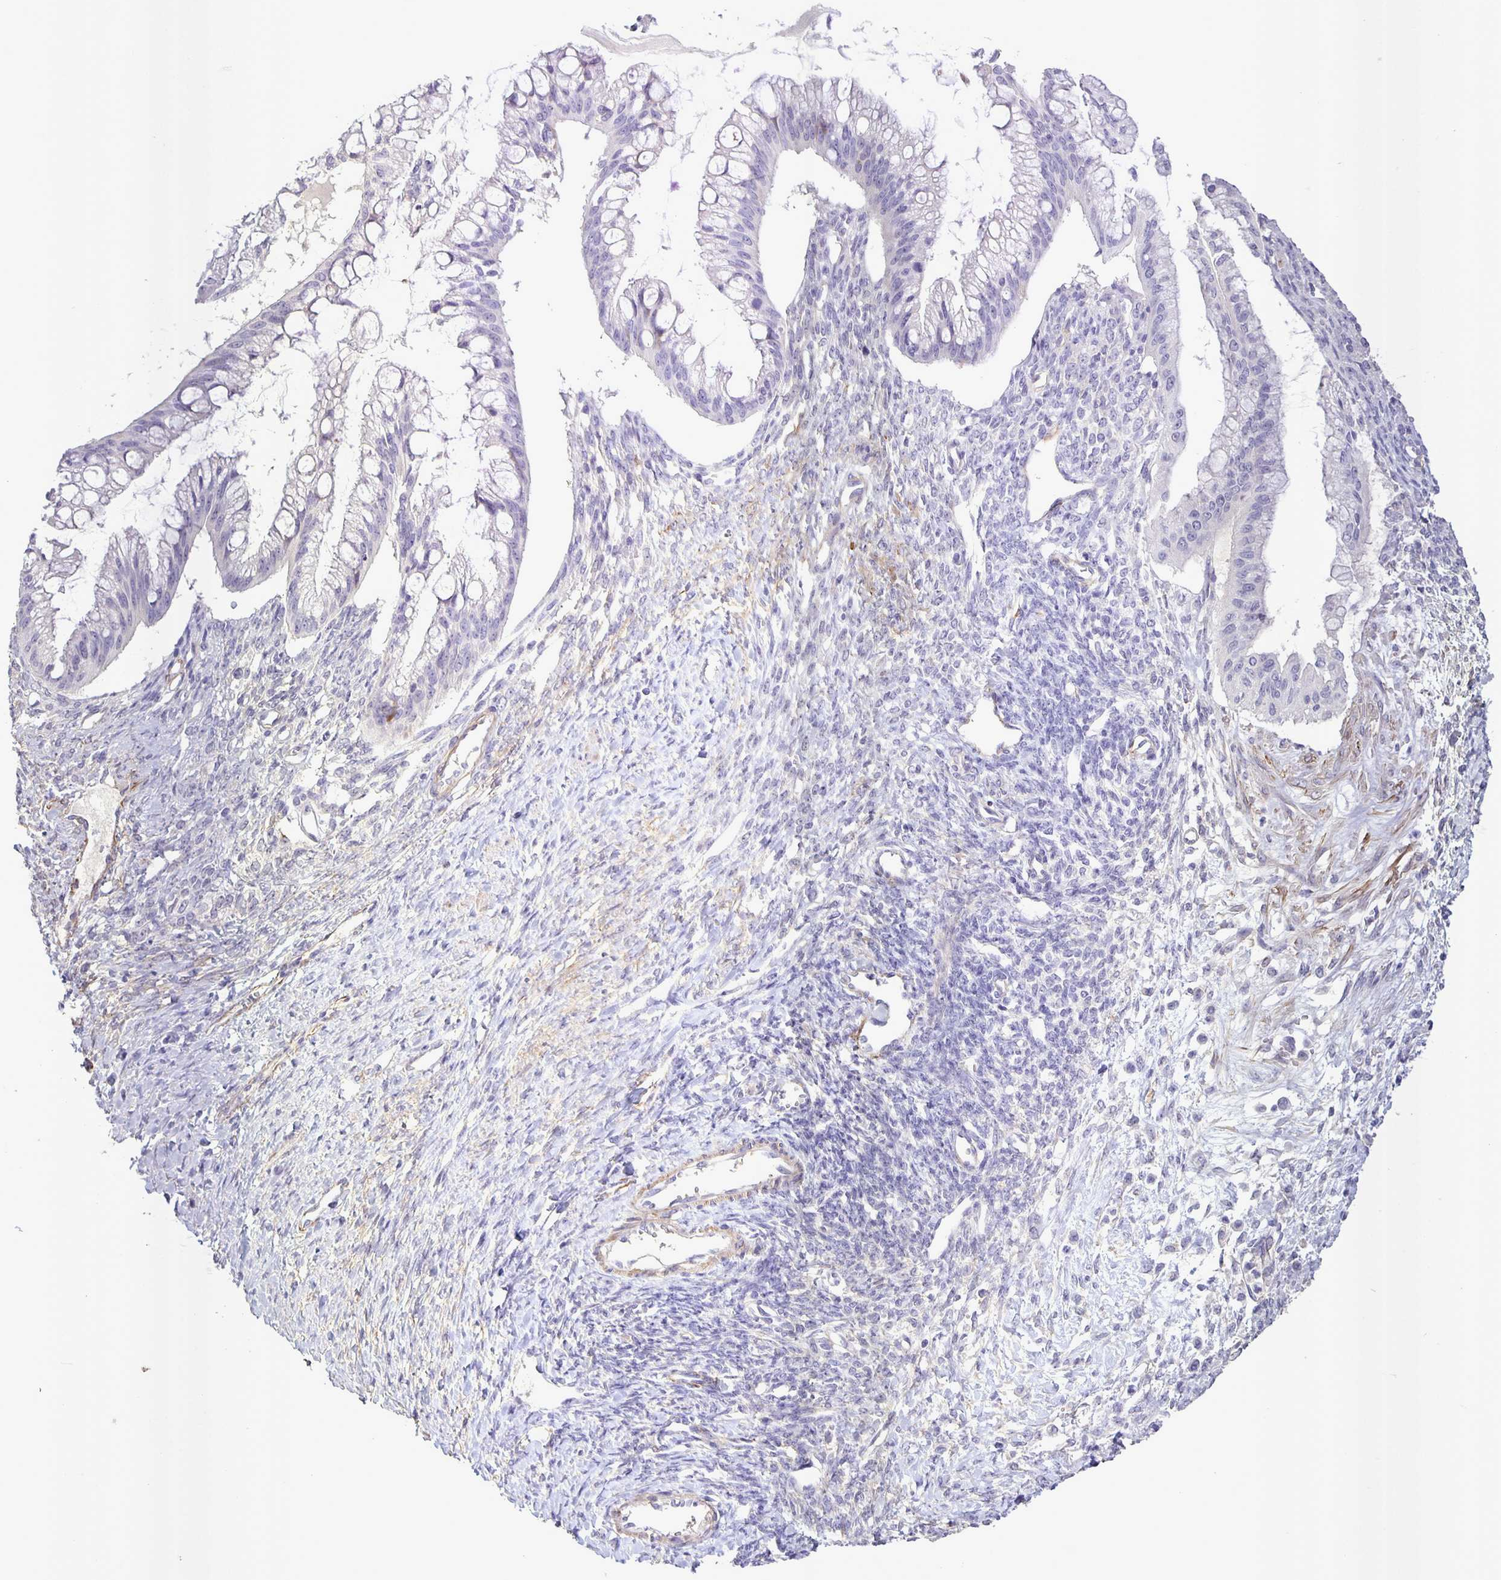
{"staining": {"intensity": "negative", "quantity": "none", "location": "none"}, "tissue": "ovarian cancer", "cell_type": "Tumor cells", "image_type": "cancer", "snomed": [{"axis": "morphology", "description": "Cystadenocarcinoma, mucinous, NOS"}, {"axis": "topography", "description": "Ovary"}], "caption": "A photomicrograph of ovarian cancer stained for a protein exhibits no brown staining in tumor cells. (Immunohistochemistry, brightfield microscopy, high magnification).", "gene": "SRCIN1", "patient": {"sex": "female", "age": 73}}